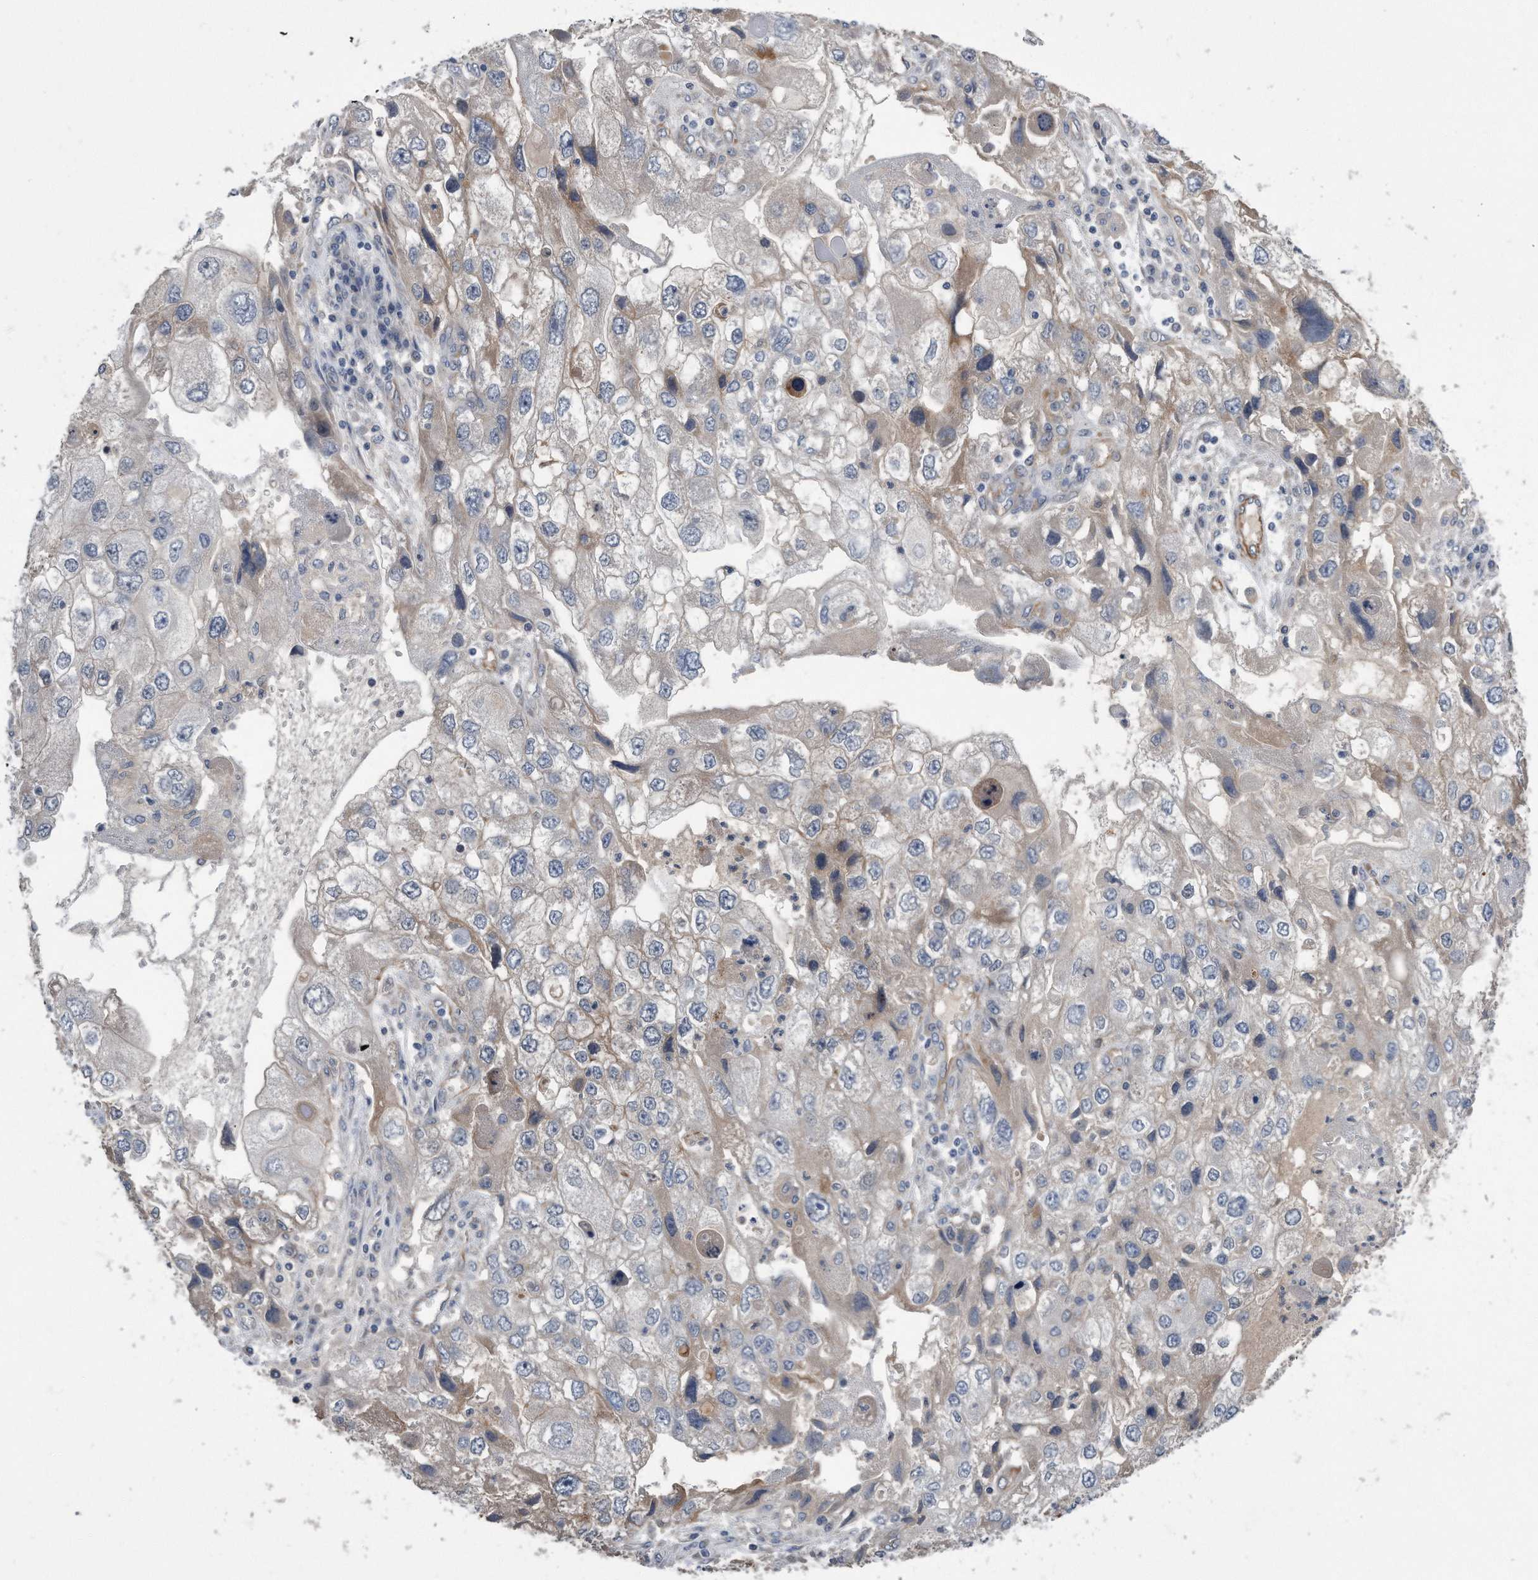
{"staining": {"intensity": "negative", "quantity": "none", "location": "none"}, "tissue": "endometrial cancer", "cell_type": "Tumor cells", "image_type": "cancer", "snomed": [{"axis": "morphology", "description": "Adenocarcinoma, NOS"}, {"axis": "topography", "description": "Endometrium"}], "caption": "The histopathology image demonstrates no staining of tumor cells in endometrial adenocarcinoma. The staining was performed using DAB to visualize the protein expression in brown, while the nuclei were stained in blue with hematoxylin (Magnification: 20x).", "gene": "GPC1", "patient": {"sex": "female", "age": 49}}